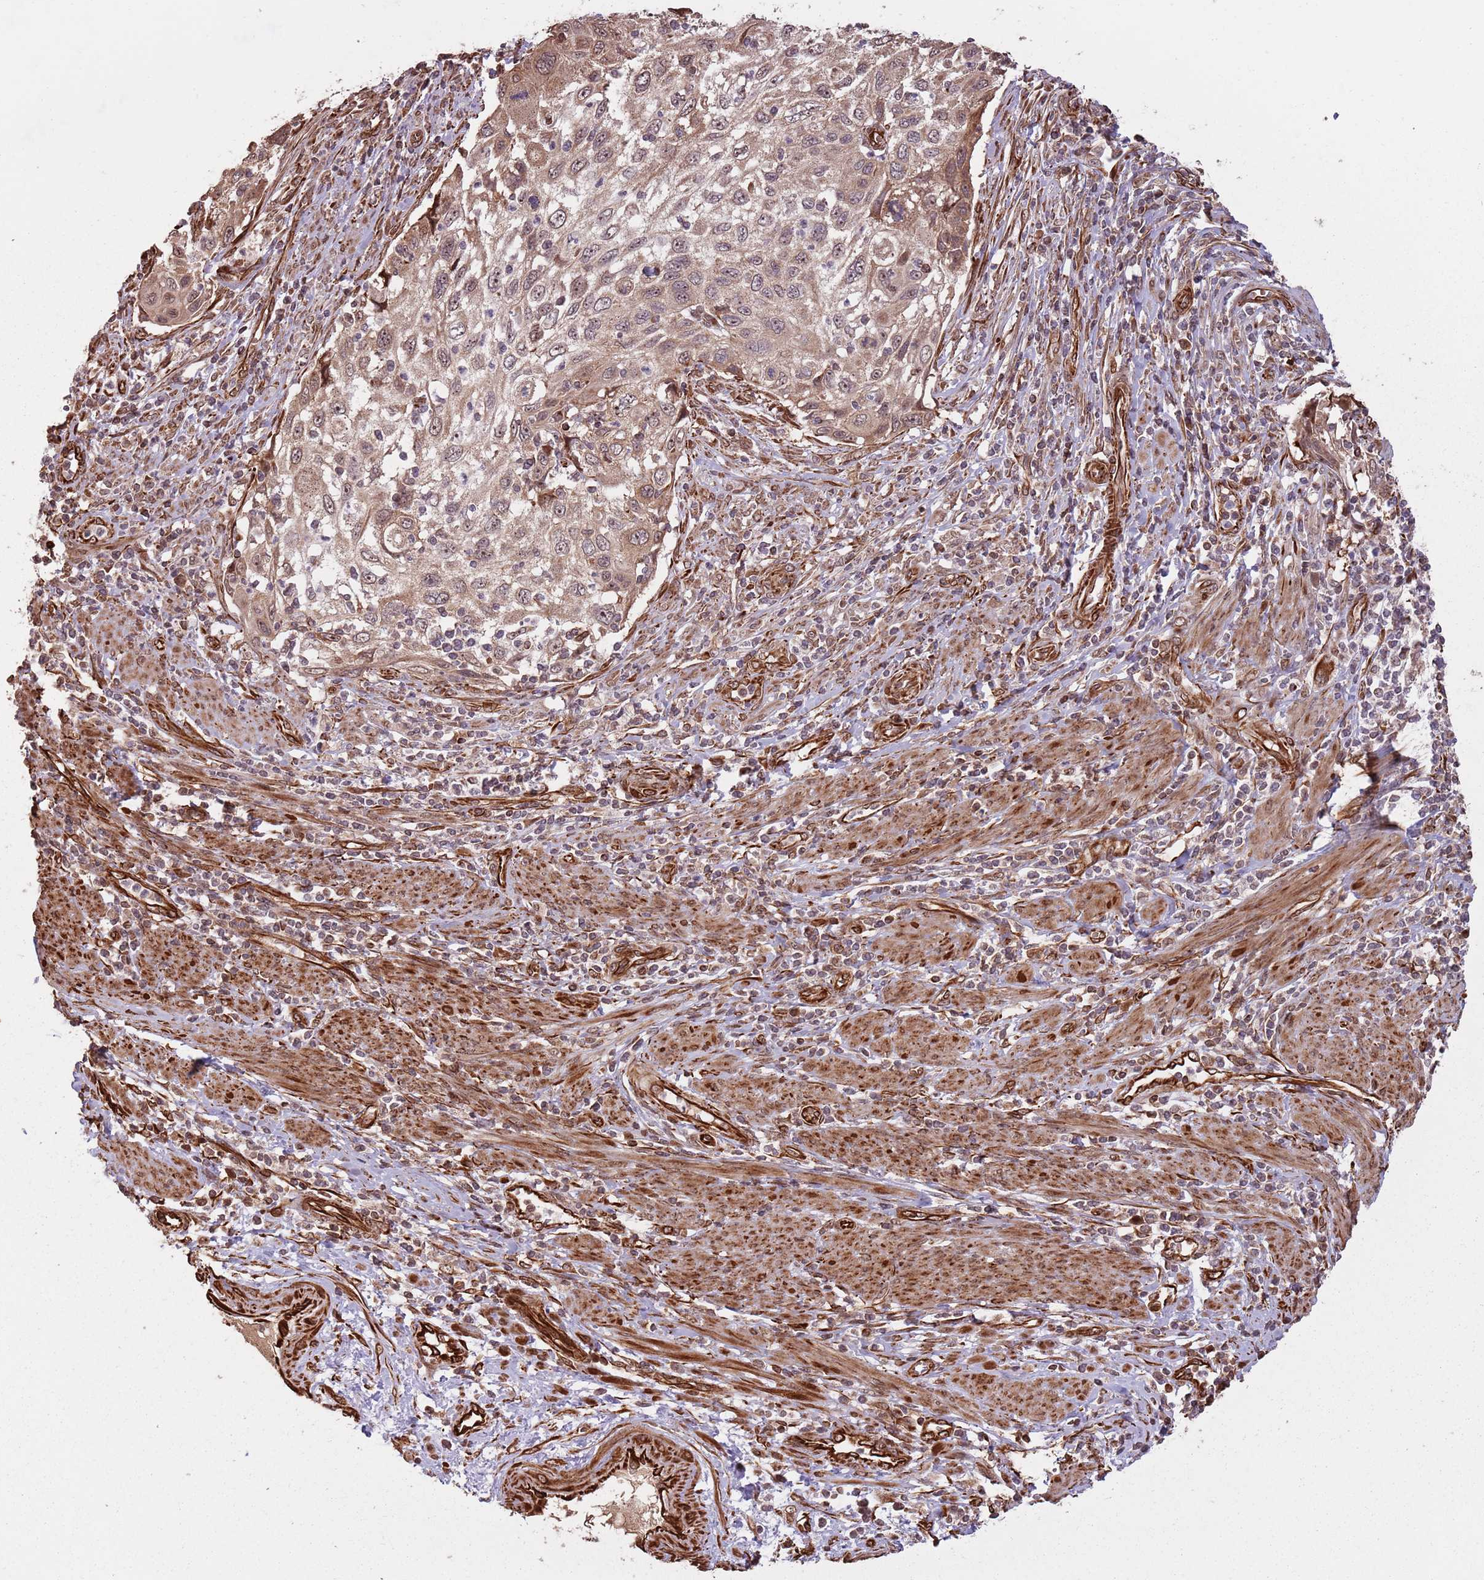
{"staining": {"intensity": "moderate", "quantity": "25%-75%", "location": "cytoplasmic/membranous,nuclear"}, "tissue": "cervical cancer", "cell_type": "Tumor cells", "image_type": "cancer", "snomed": [{"axis": "morphology", "description": "Squamous cell carcinoma, NOS"}, {"axis": "topography", "description": "Cervix"}], "caption": "A high-resolution photomicrograph shows IHC staining of cervical squamous cell carcinoma, which displays moderate cytoplasmic/membranous and nuclear staining in about 25%-75% of tumor cells.", "gene": "ADAMTS3", "patient": {"sex": "female", "age": 70}}